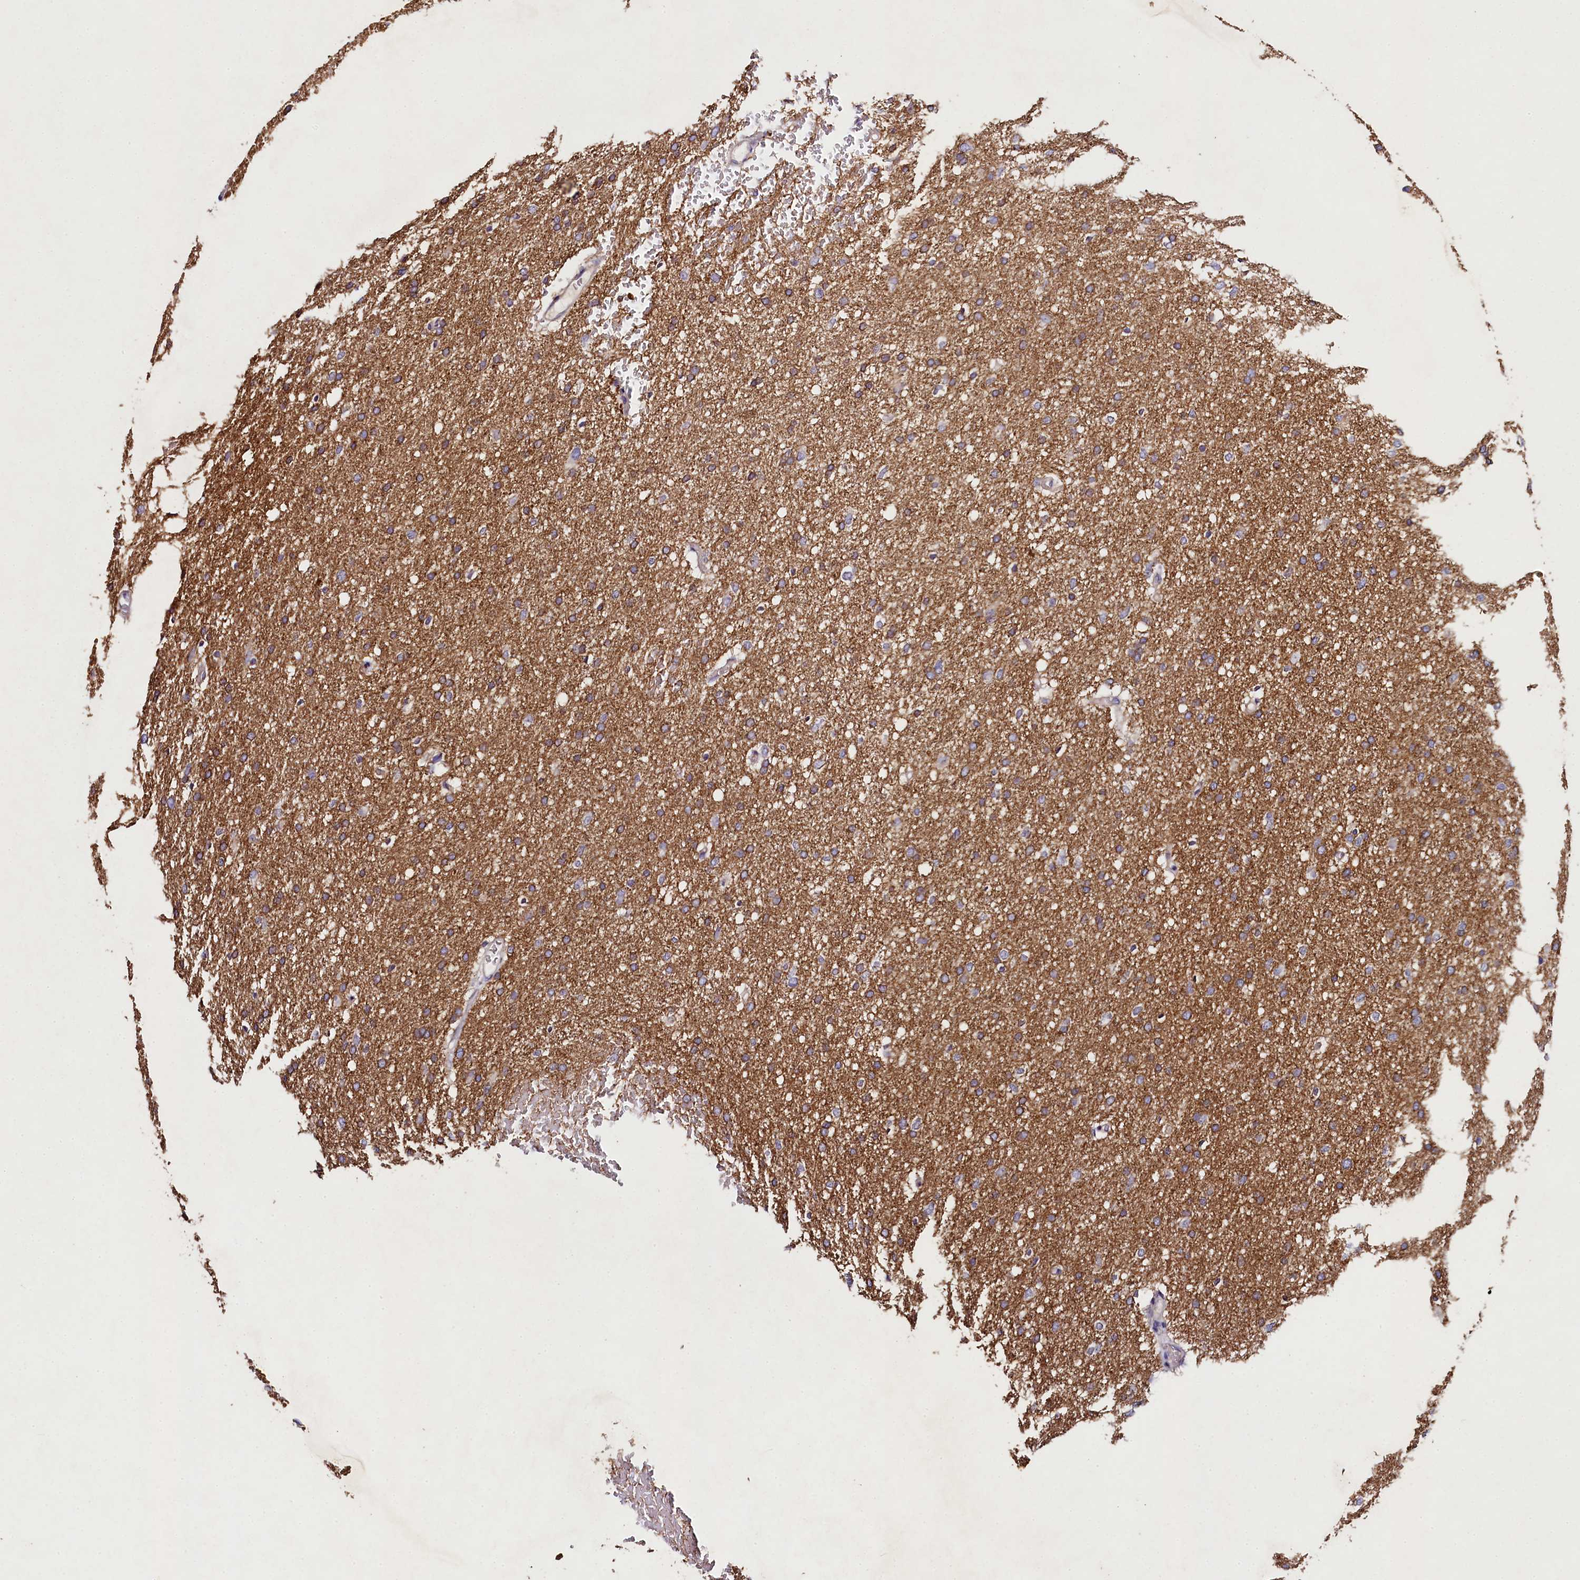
{"staining": {"intensity": "moderate", "quantity": "25%-75%", "location": "cytoplasmic/membranous"}, "tissue": "glioma", "cell_type": "Tumor cells", "image_type": "cancer", "snomed": [{"axis": "morphology", "description": "Glioma, malignant, High grade"}, {"axis": "topography", "description": "Cerebral cortex"}], "caption": "Immunohistochemistry (DAB (3,3'-diaminobenzidine)) staining of malignant glioma (high-grade) demonstrates moderate cytoplasmic/membranous protein staining in approximately 25%-75% of tumor cells. Nuclei are stained in blue.", "gene": "FXYD6", "patient": {"sex": "female", "age": 36}}